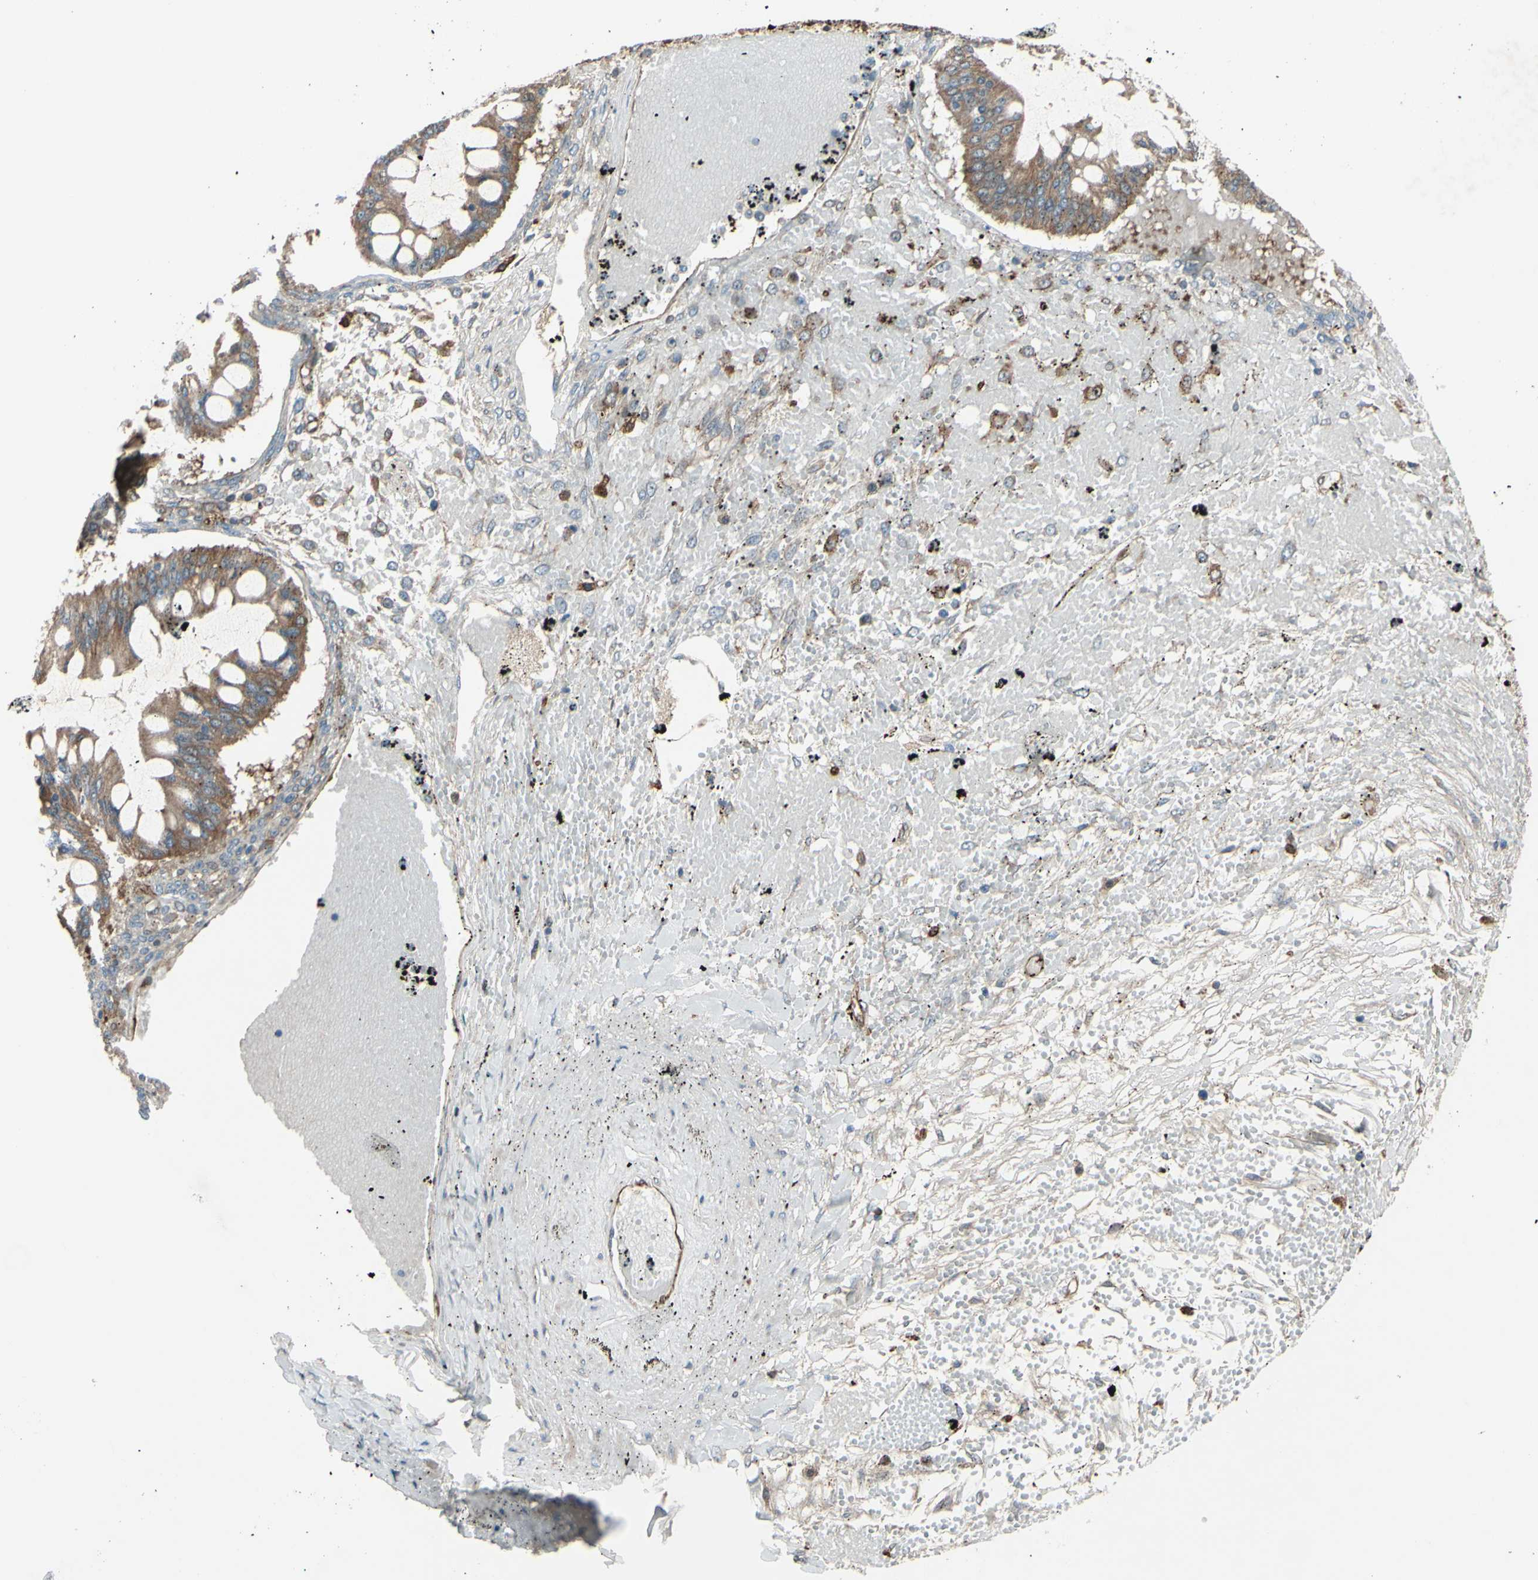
{"staining": {"intensity": "moderate", "quantity": ">75%", "location": "cytoplasmic/membranous"}, "tissue": "ovarian cancer", "cell_type": "Tumor cells", "image_type": "cancer", "snomed": [{"axis": "morphology", "description": "Cystadenocarcinoma, mucinous, NOS"}, {"axis": "topography", "description": "Ovary"}], "caption": "Protein analysis of ovarian mucinous cystadenocarcinoma tissue reveals moderate cytoplasmic/membranous positivity in approximately >75% of tumor cells. (DAB IHC, brown staining for protein, blue staining for nuclei).", "gene": "IGSF9B", "patient": {"sex": "female", "age": 73}}